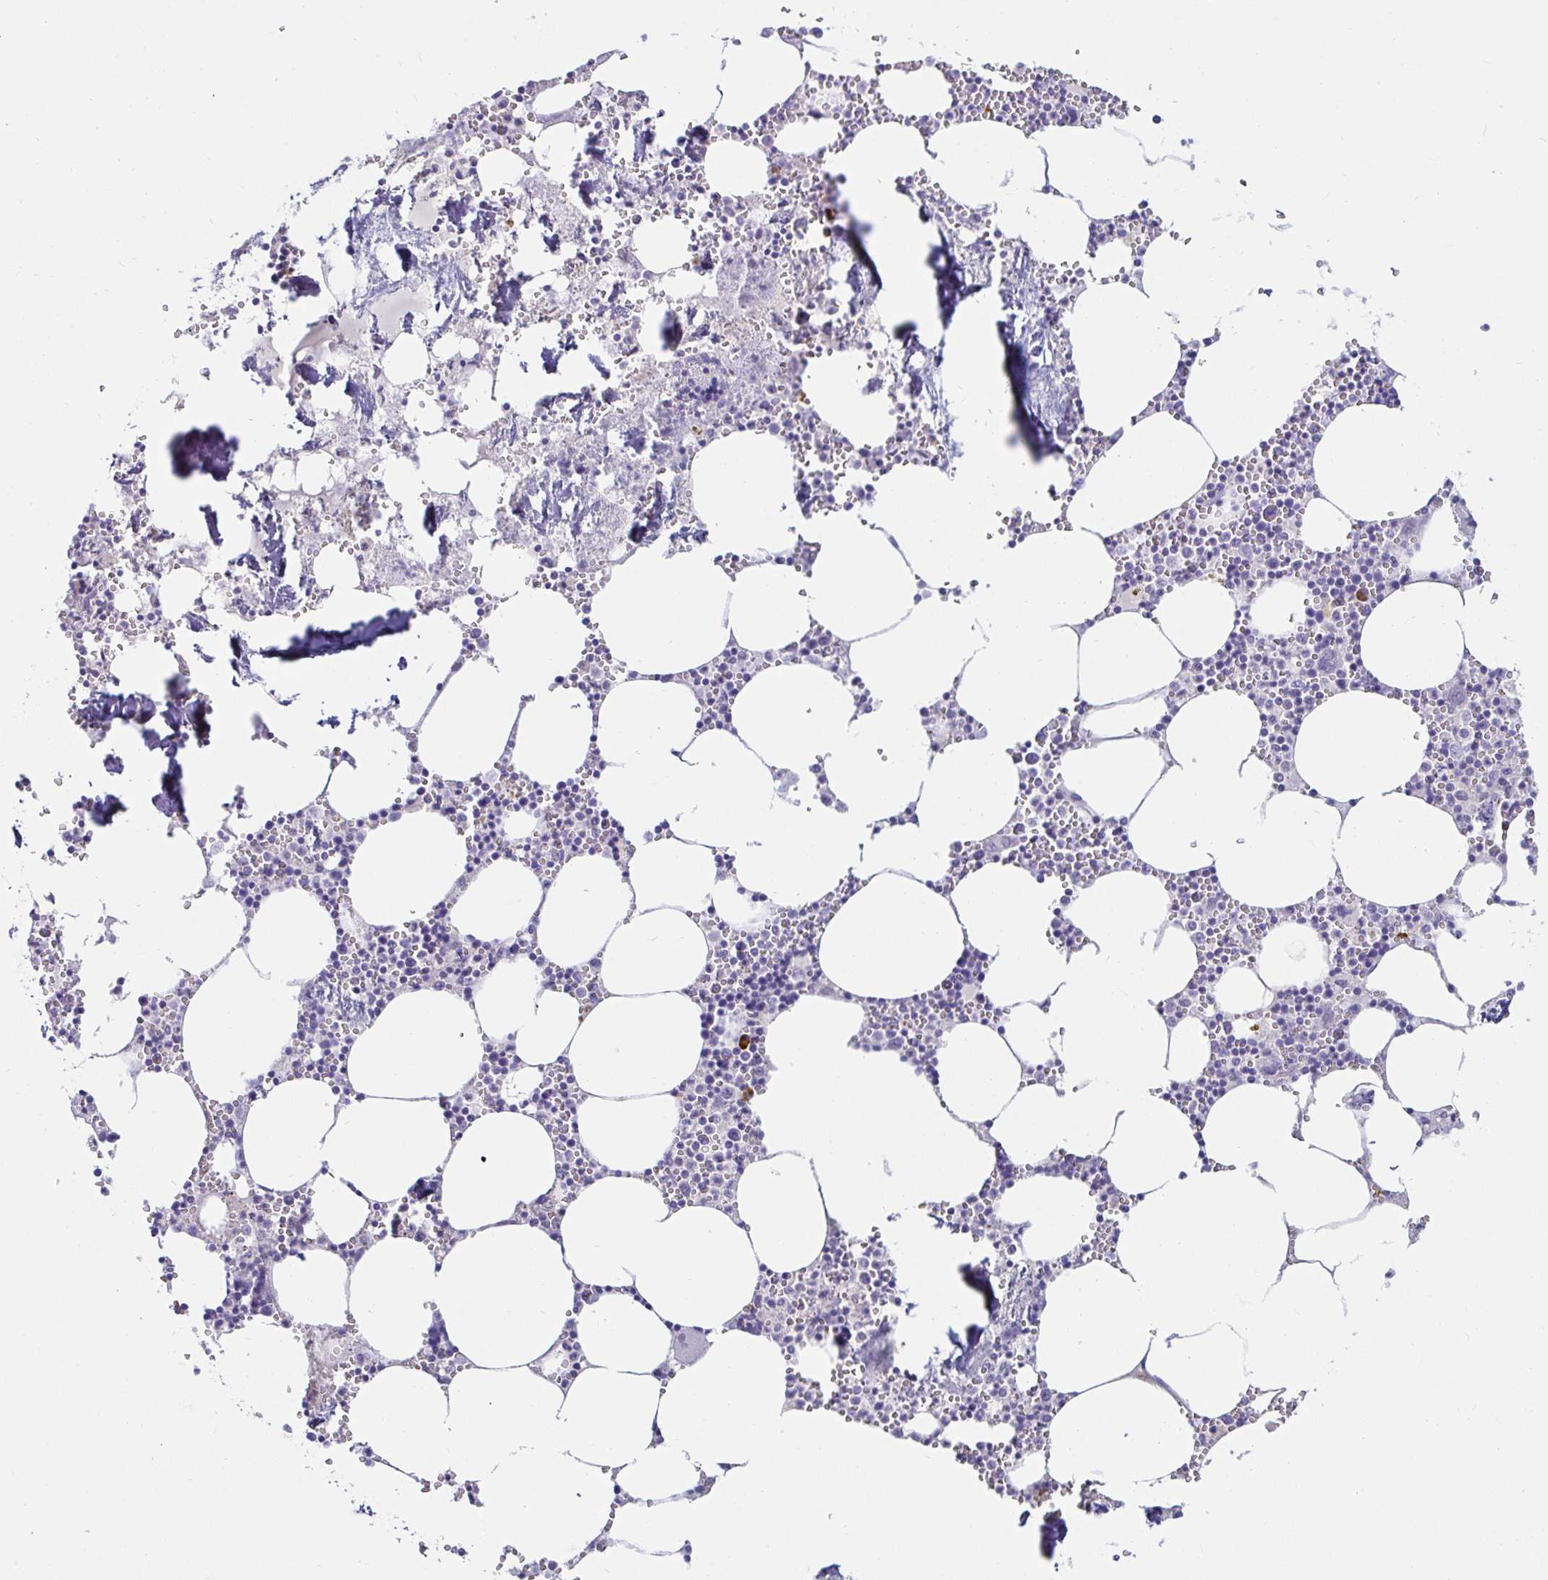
{"staining": {"intensity": "strong", "quantity": "<25%", "location": "cytoplasmic/membranous"}, "tissue": "bone marrow", "cell_type": "Hematopoietic cells", "image_type": "normal", "snomed": [{"axis": "morphology", "description": "Normal tissue, NOS"}, {"axis": "topography", "description": "Bone marrow"}], "caption": "Human bone marrow stained for a protein (brown) shows strong cytoplasmic/membranous positive staining in about <25% of hematopoietic cells.", "gene": "C4orf17", "patient": {"sex": "male", "age": 54}}